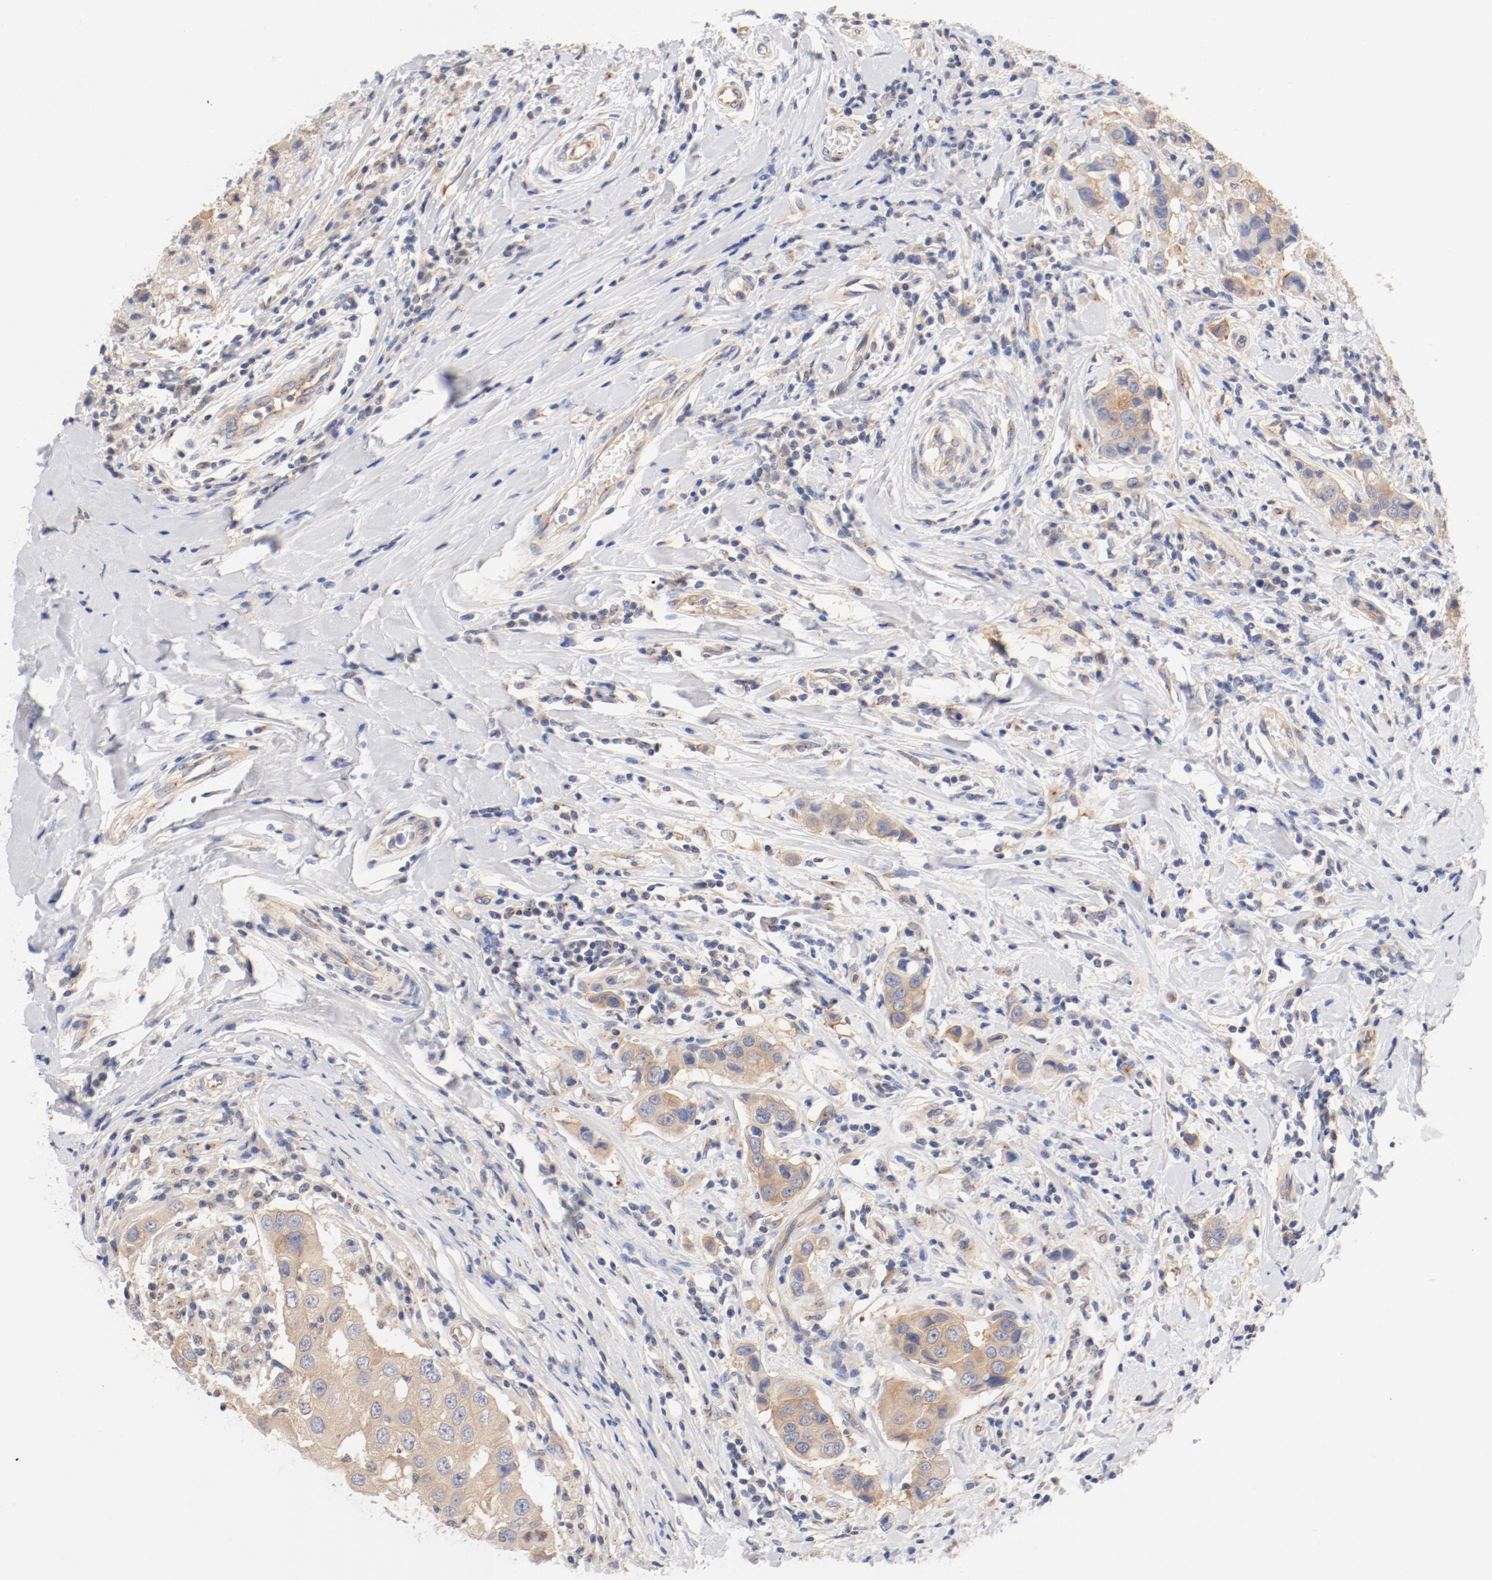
{"staining": {"intensity": "weak", "quantity": ">75%", "location": "cytoplasmic/membranous"}, "tissue": "breast cancer", "cell_type": "Tumor cells", "image_type": "cancer", "snomed": [{"axis": "morphology", "description": "Duct carcinoma"}, {"axis": "topography", "description": "Breast"}], "caption": "A low amount of weak cytoplasmic/membranous staining is appreciated in about >75% of tumor cells in breast cancer tissue.", "gene": "DYNC1H1", "patient": {"sex": "female", "age": 27}}